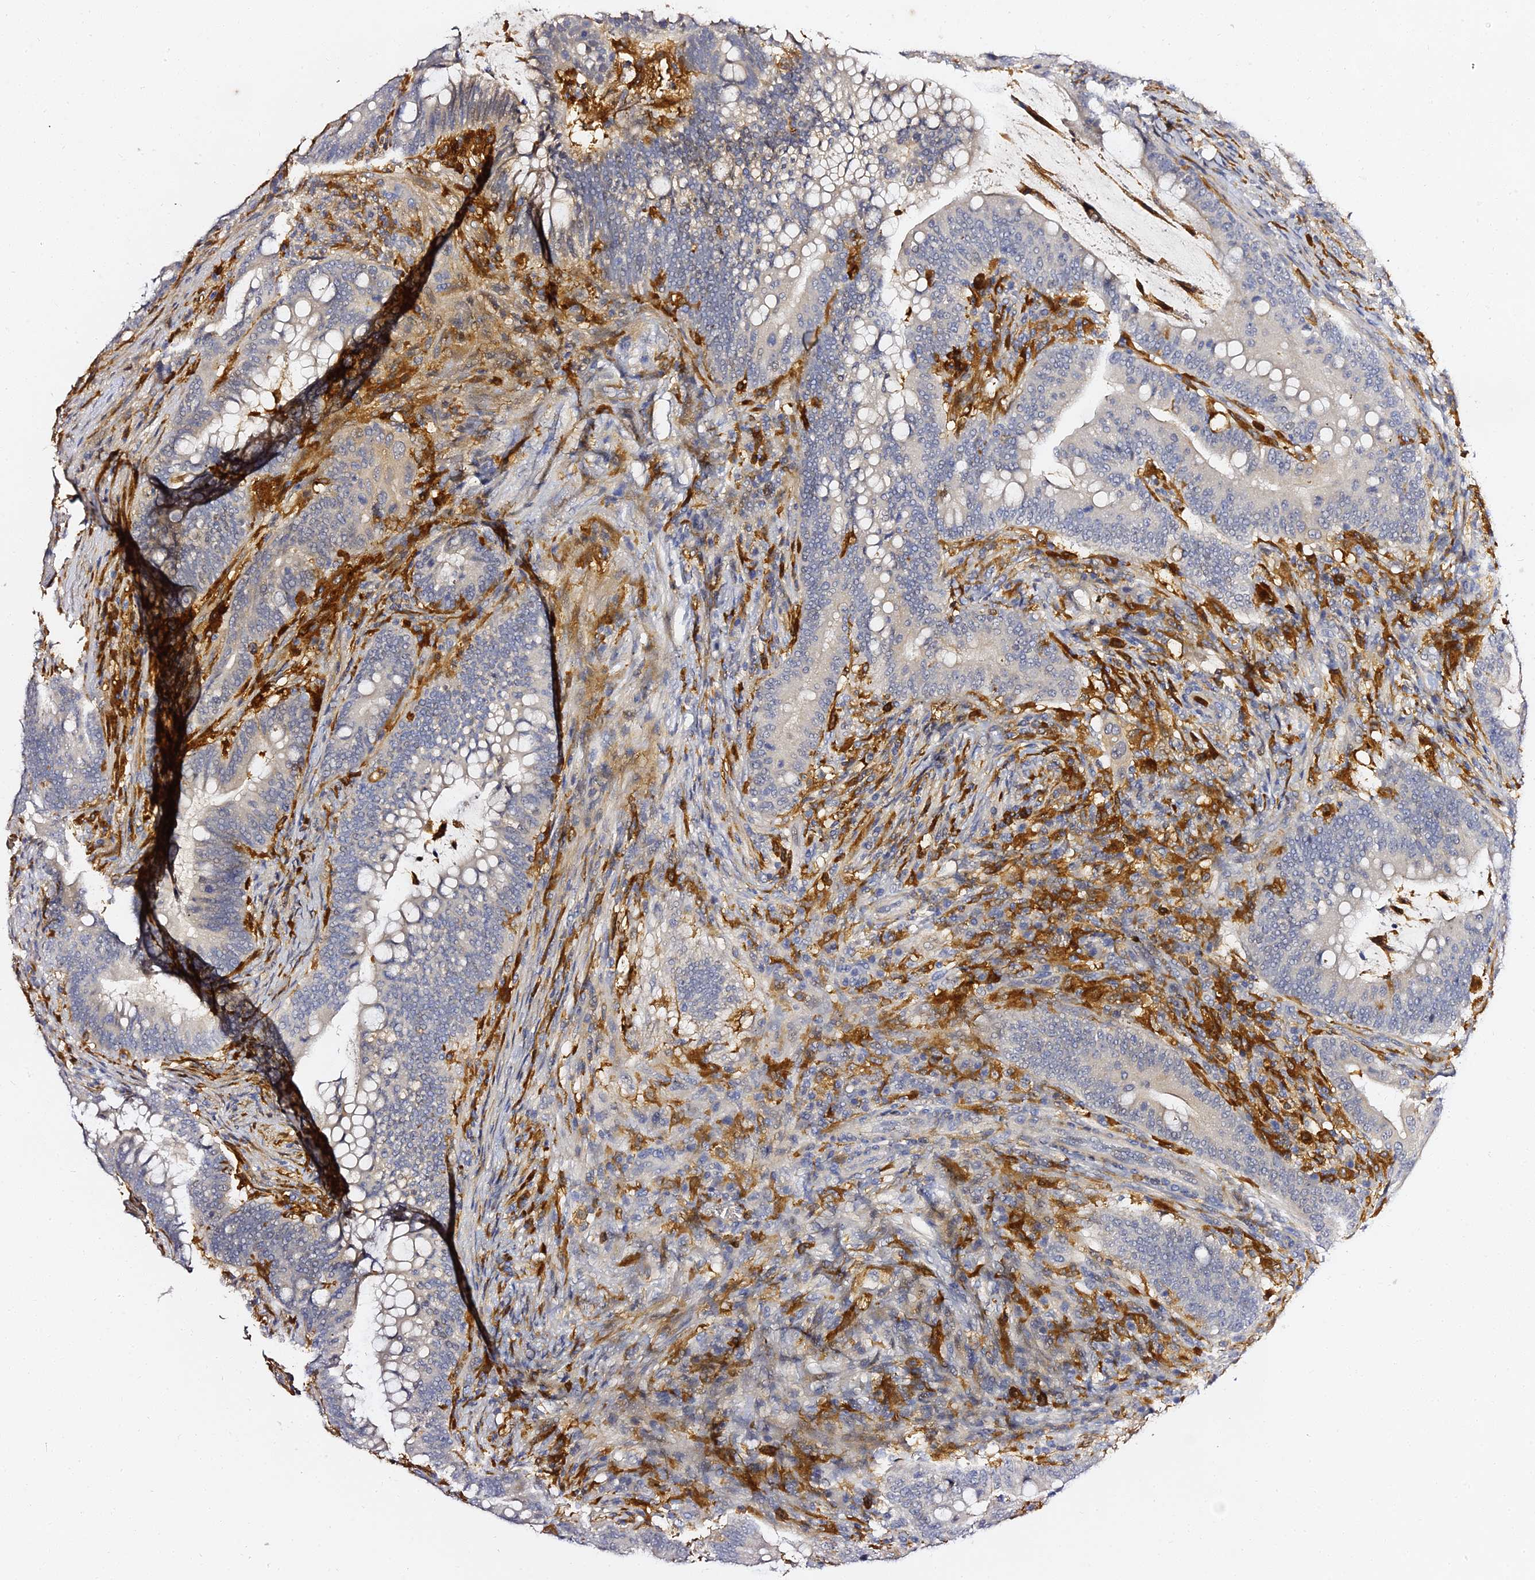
{"staining": {"intensity": "weak", "quantity": "<25%", "location": "cytoplasmic/membranous"}, "tissue": "colorectal cancer", "cell_type": "Tumor cells", "image_type": "cancer", "snomed": [{"axis": "morphology", "description": "Adenocarcinoma, NOS"}, {"axis": "topography", "description": "Colon"}], "caption": "IHC image of adenocarcinoma (colorectal) stained for a protein (brown), which demonstrates no positivity in tumor cells.", "gene": "IL4I1", "patient": {"sex": "female", "age": 66}}